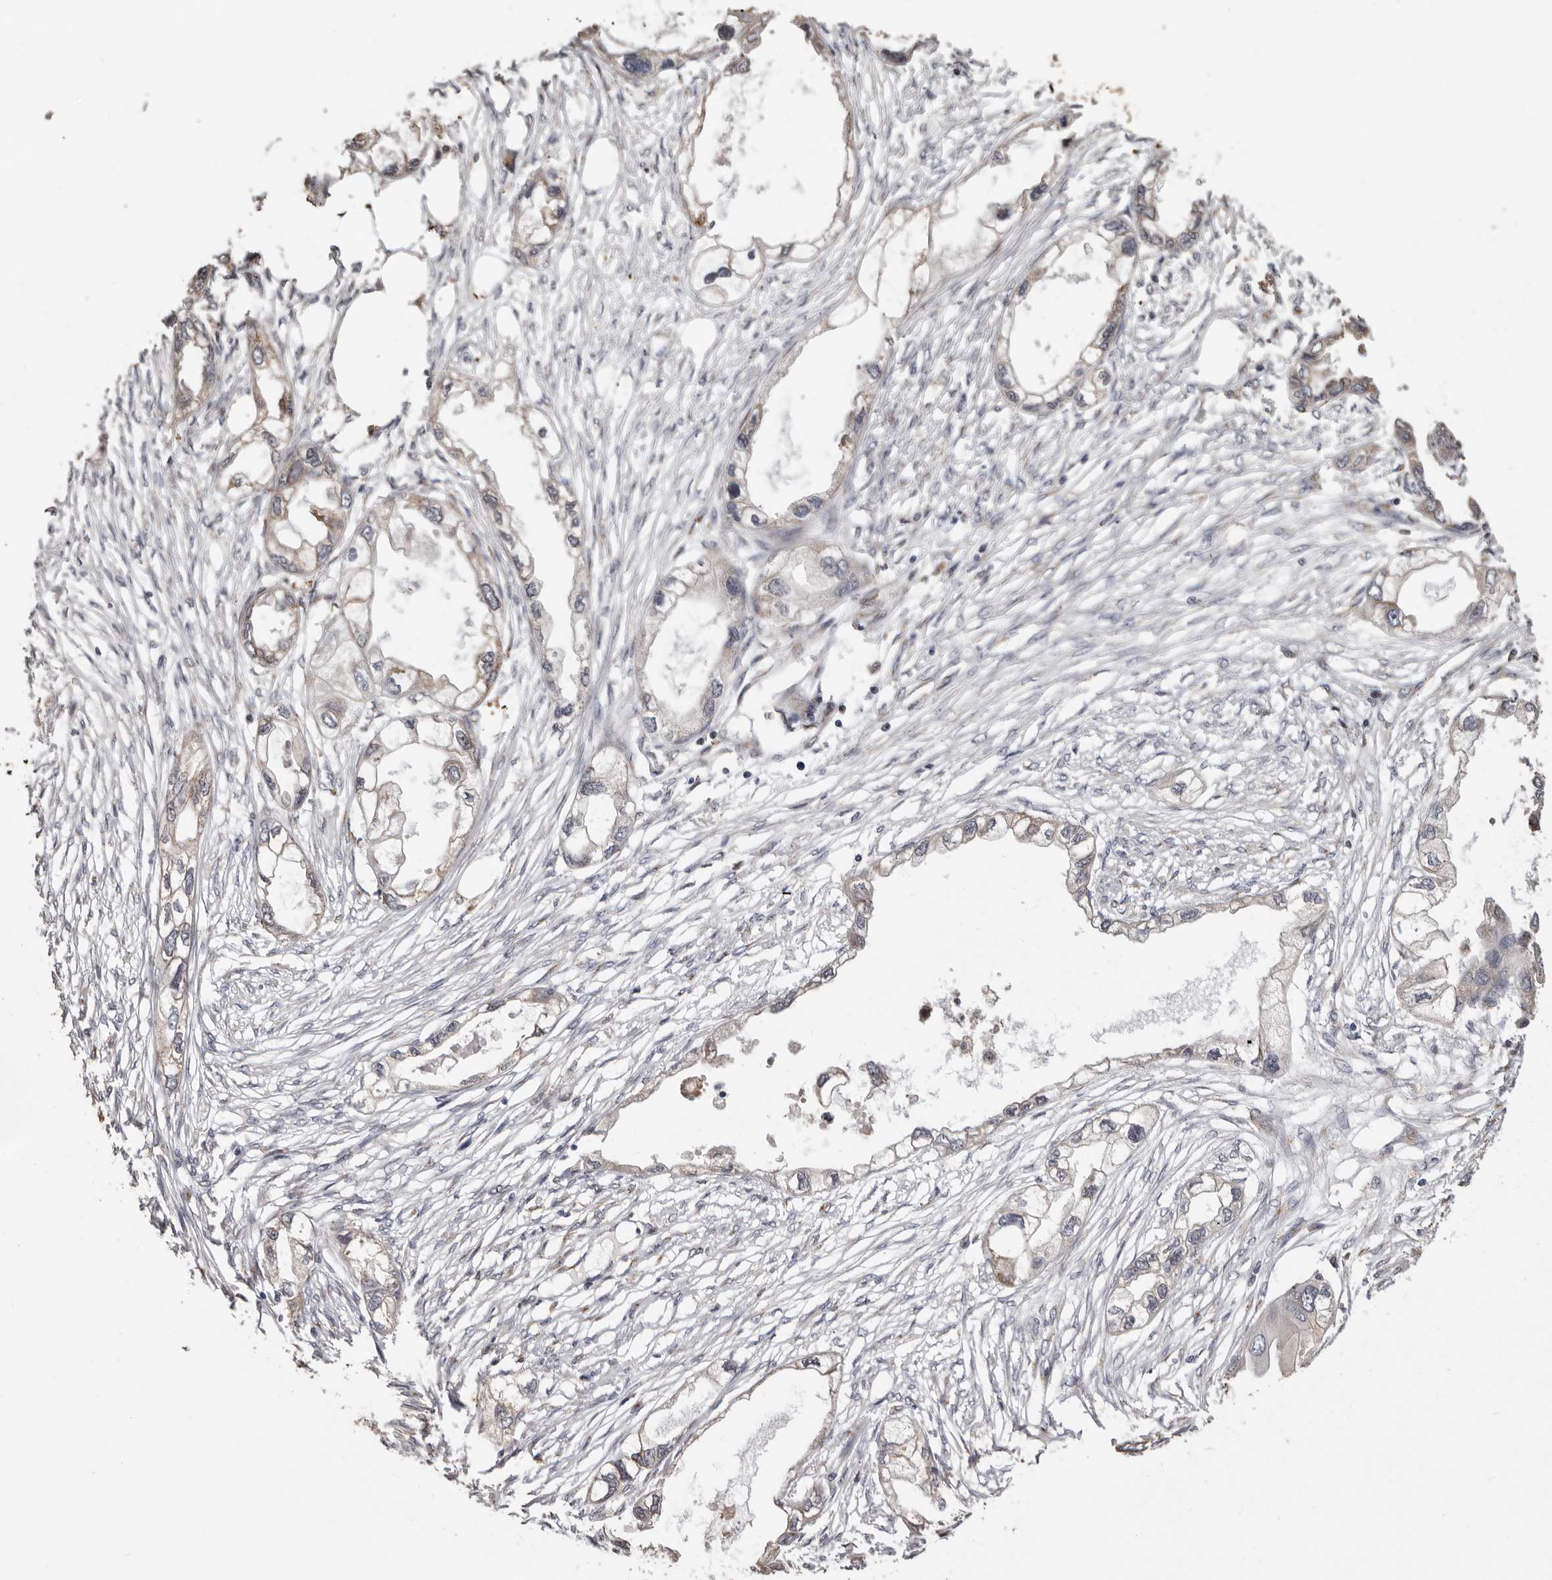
{"staining": {"intensity": "weak", "quantity": "<25%", "location": "cytoplasmic/membranous"}, "tissue": "endometrial cancer", "cell_type": "Tumor cells", "image_type": "cancer", "snomed": [{"axis": "morphology", "description": "Adenocarcinoma, NOS"}, {"axis": "morphology", "description": "Adenocarcinoma, metastatic, NOS"}, {"axis": "topography", "description": "Adipose tissue"}, {"axis": "topography", "description": "Endometrium"}], "caption": "Immunohistochemistry (IHC) histopathology image of neoplastic tissue: endometrial cancer (adenocarcinoma) stained with DAB reveals no significant protein staining in tumor cells.", "gene": "ENTREP1", "patient": {"sex": "female", "age": 67}}